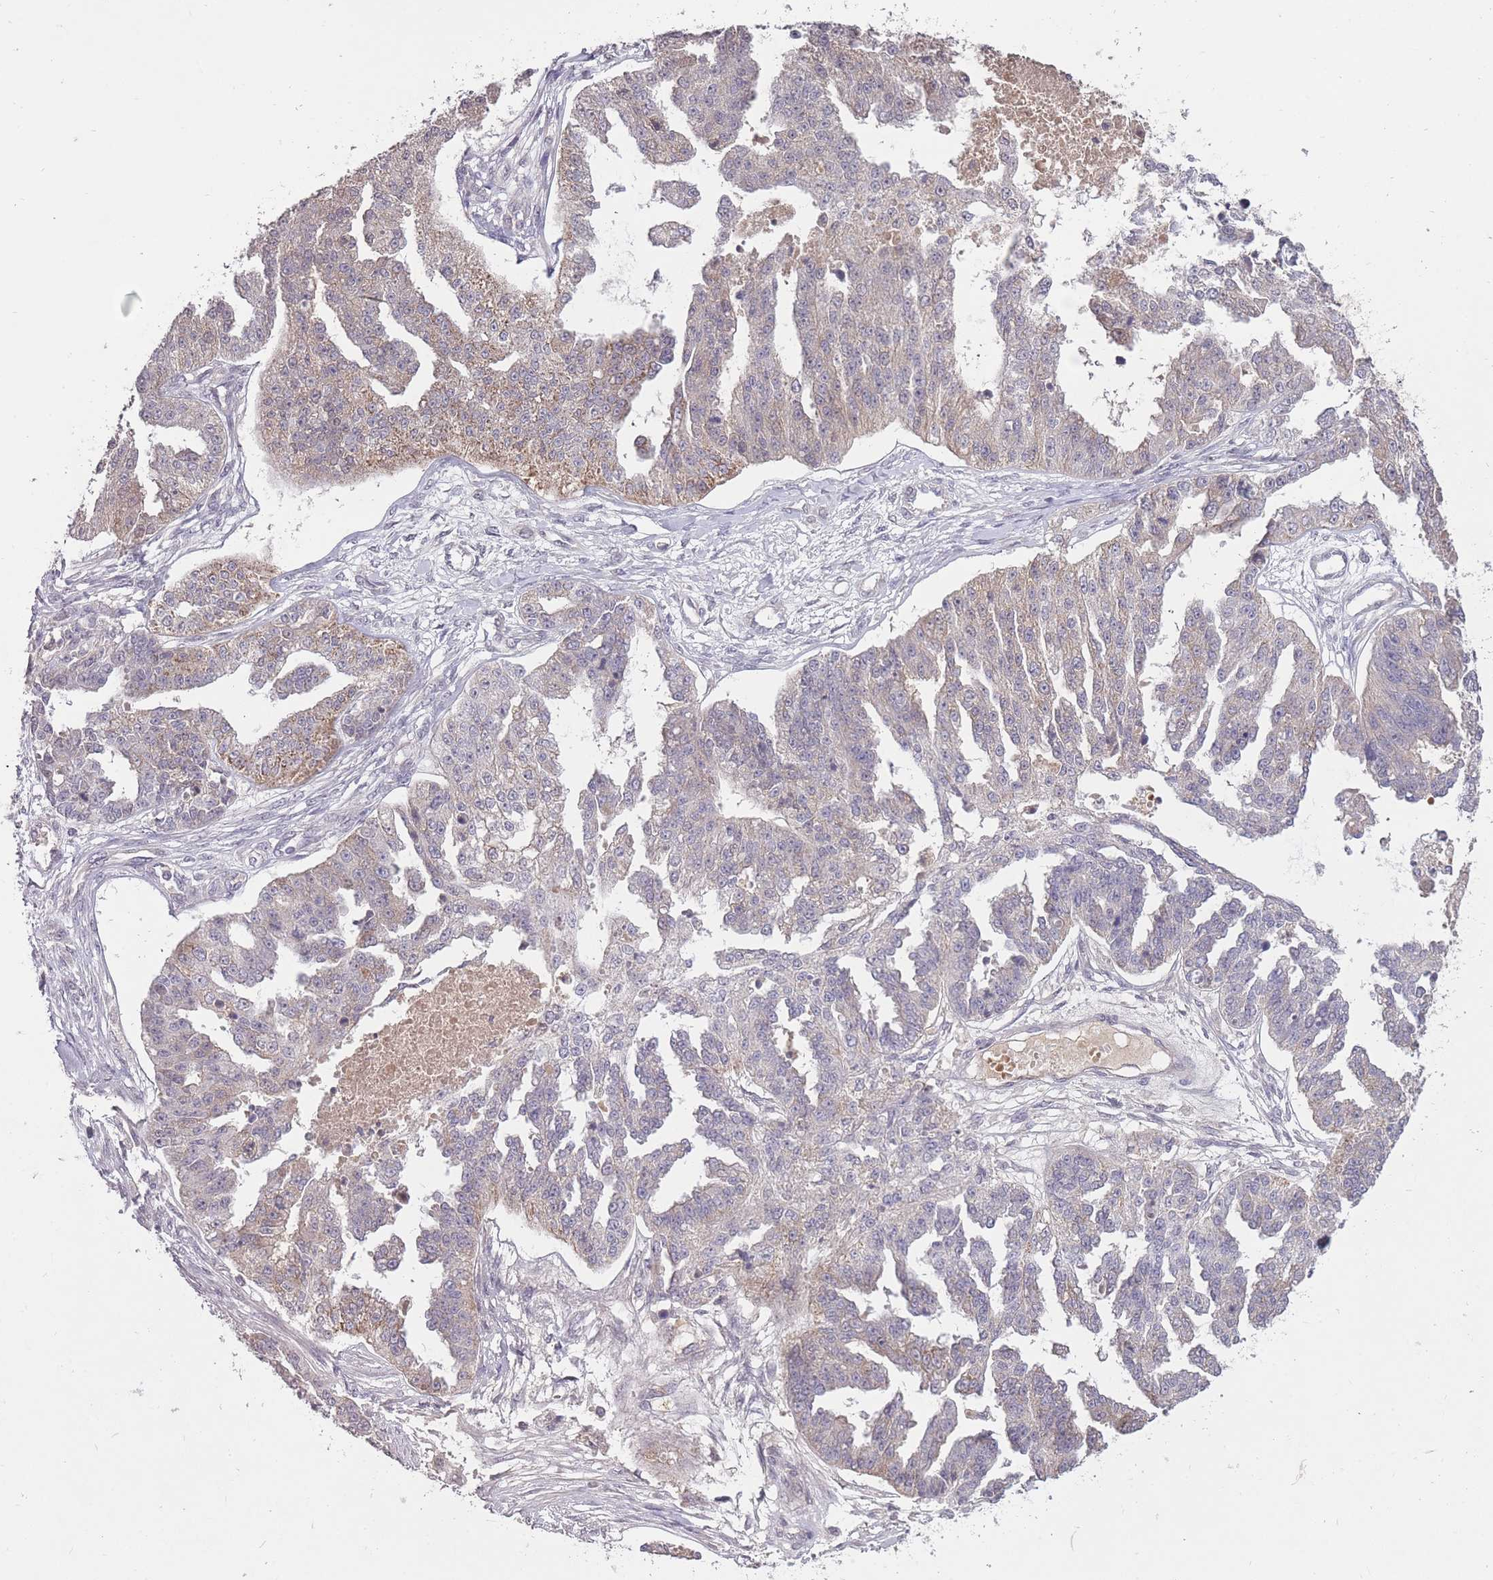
{"staining": {"intensity": "weak", "quantity": "<25%", "location": "cytoplasmic/membranous"}, "tissue": "ovarian cancer", "cell_type": "Tumor cells", "image_type": "cancer", "snomed": [{"axis": "morphology", "description": "Cystadenocarcinoma, serous, NOS"}, {"axis": "topography", "description": "Ovary"}], "caption": "The image shows no staining of tumor cells in serous cystadenocarcinoma (ovarian). (IHC, brightfield microscopy, high magnification).", "gene": "ADCYAP1R1", "patient": {"sex": "female", "age": 58}}